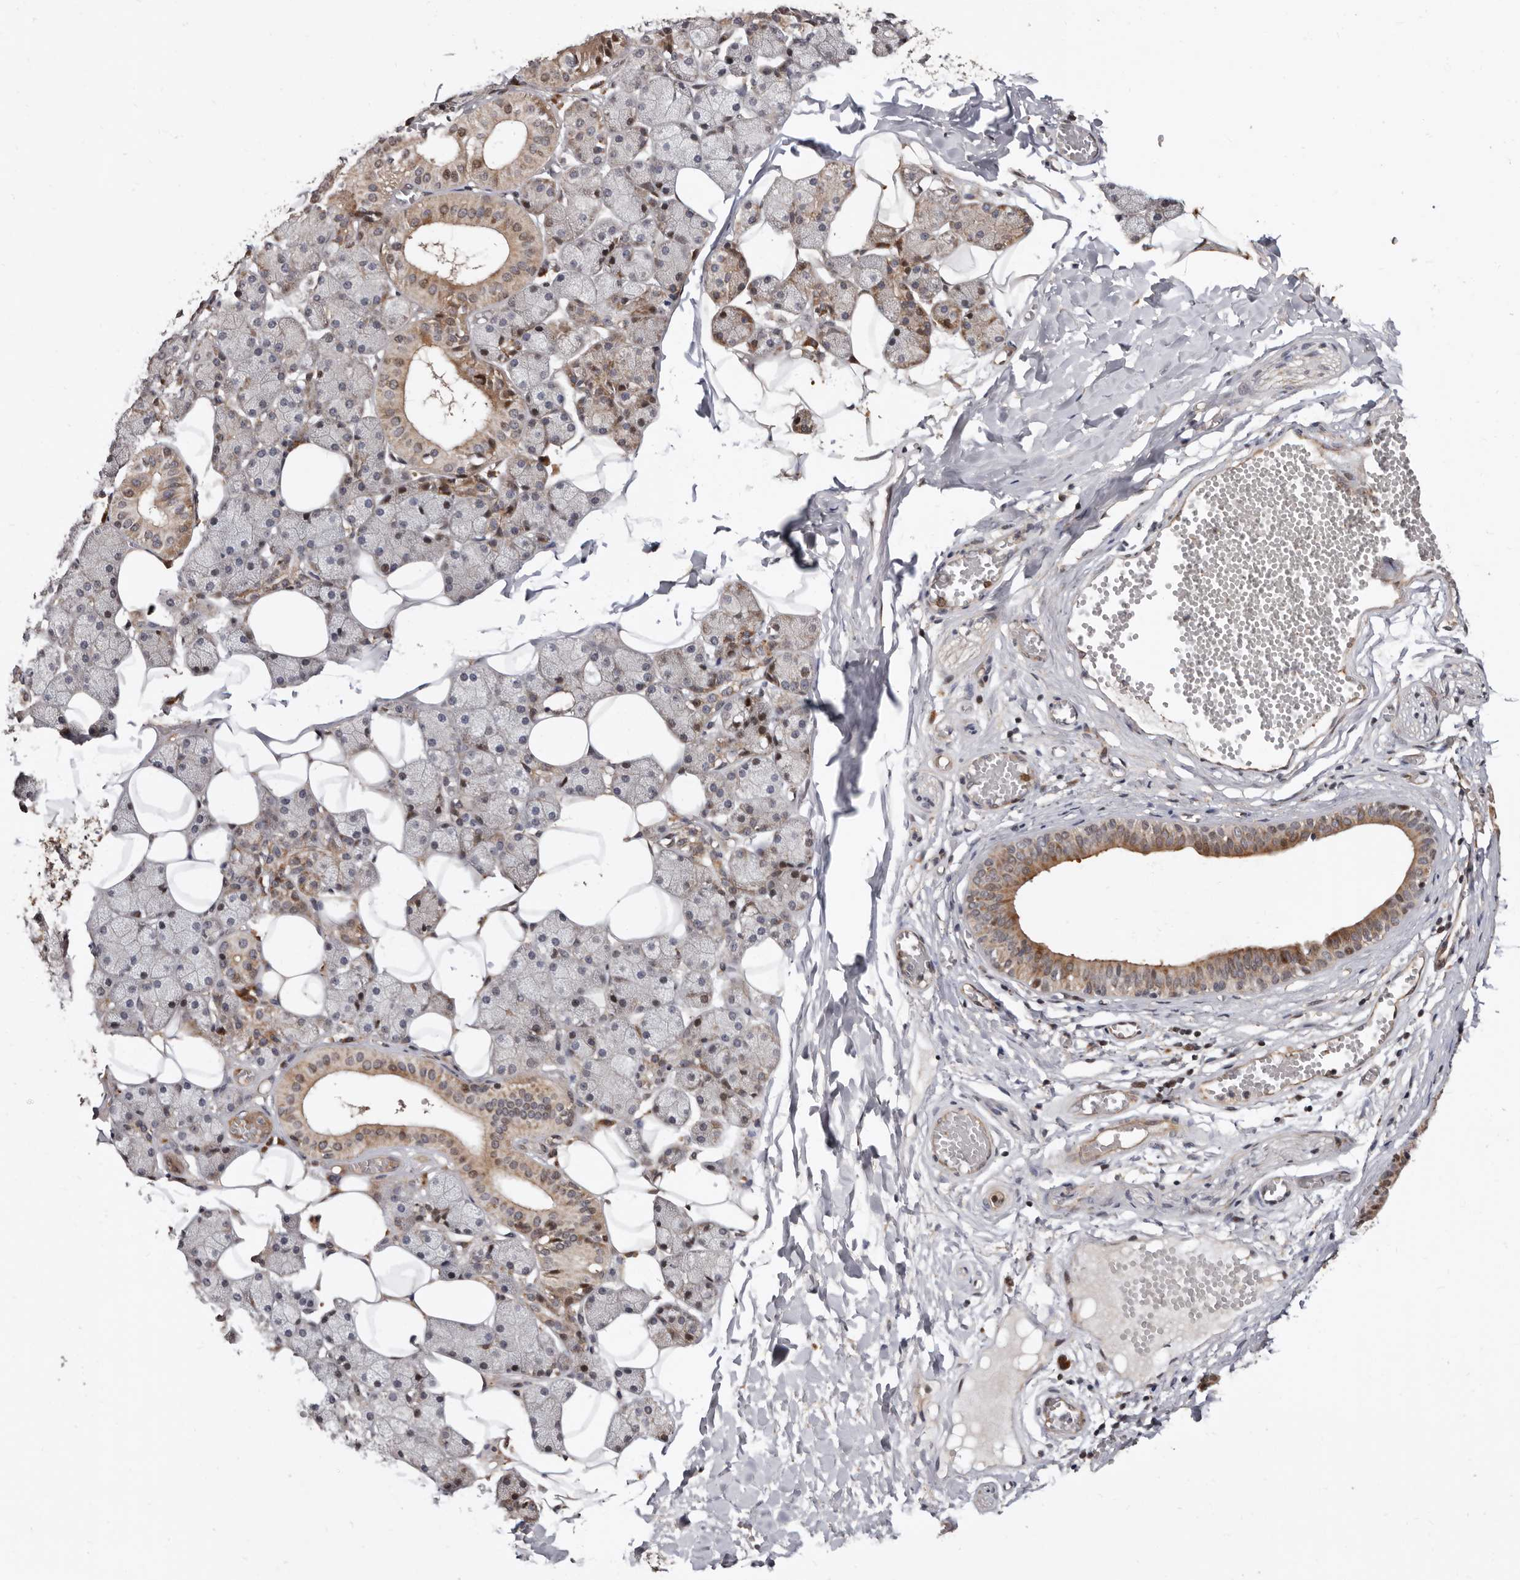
{"staining": {"intensity": "moderate", "quantity": "25%-75%", "location": "cytoplasmic/membranous"}, "tissue": "salivary gland", "cell_type": "Glandular cells", "image_type": "normal", "snomed": [{"axis": "morphology", "description": "Normal tissue, NOS"}, {"axis": "topography", "description": "Salivary gland"}], "caption": "This photomicrograph reveals immunohistochemistry staining of normal salivary gland, with medium moderate cytoplasmic/membranous staining in about 25%-75% of glandular cells.", "gene": "WEE2", "patient": {"sex": "female", "age": 33}}